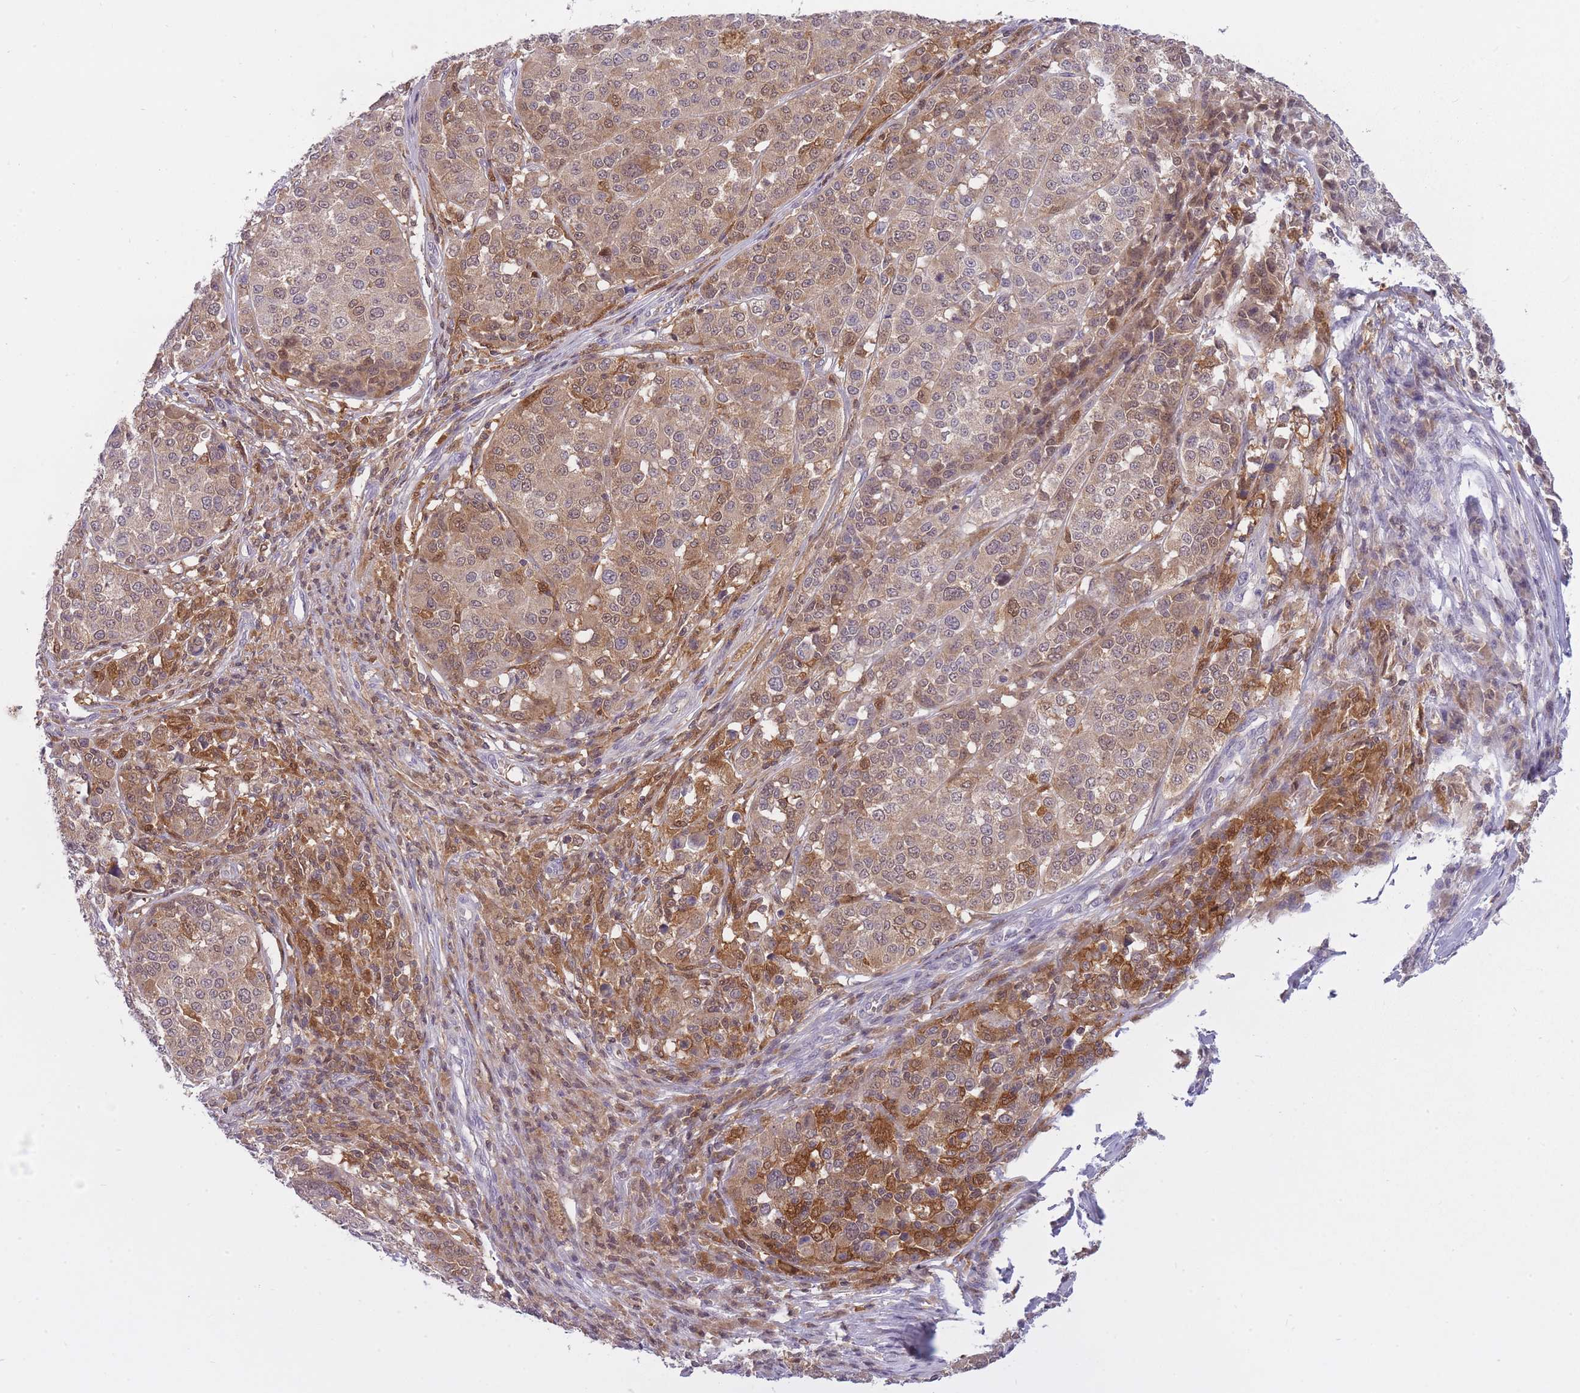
{"staining": {"intensity": "moderate", "quantity": ">75%", "location": "cytoplasmic/membranous,nuclear"}, "tissue": "melanoma", "cell_type": "Tumor cells", "image_type": "cancer", "snomed": [{"axis": "morphology", "description": "Malignant melanoma, Metastatic site"}, {"axis": "topography", "description": "Lymph node"}], "caption": "Protein analysis of malignant melanoma (metastatic site) tissue displays moderate cytoplasmic/membranous and nuclear staining in about >75% of tumor cells.", "gene": "CXorf38", "patient": {"sex": "male", "age": 44}}